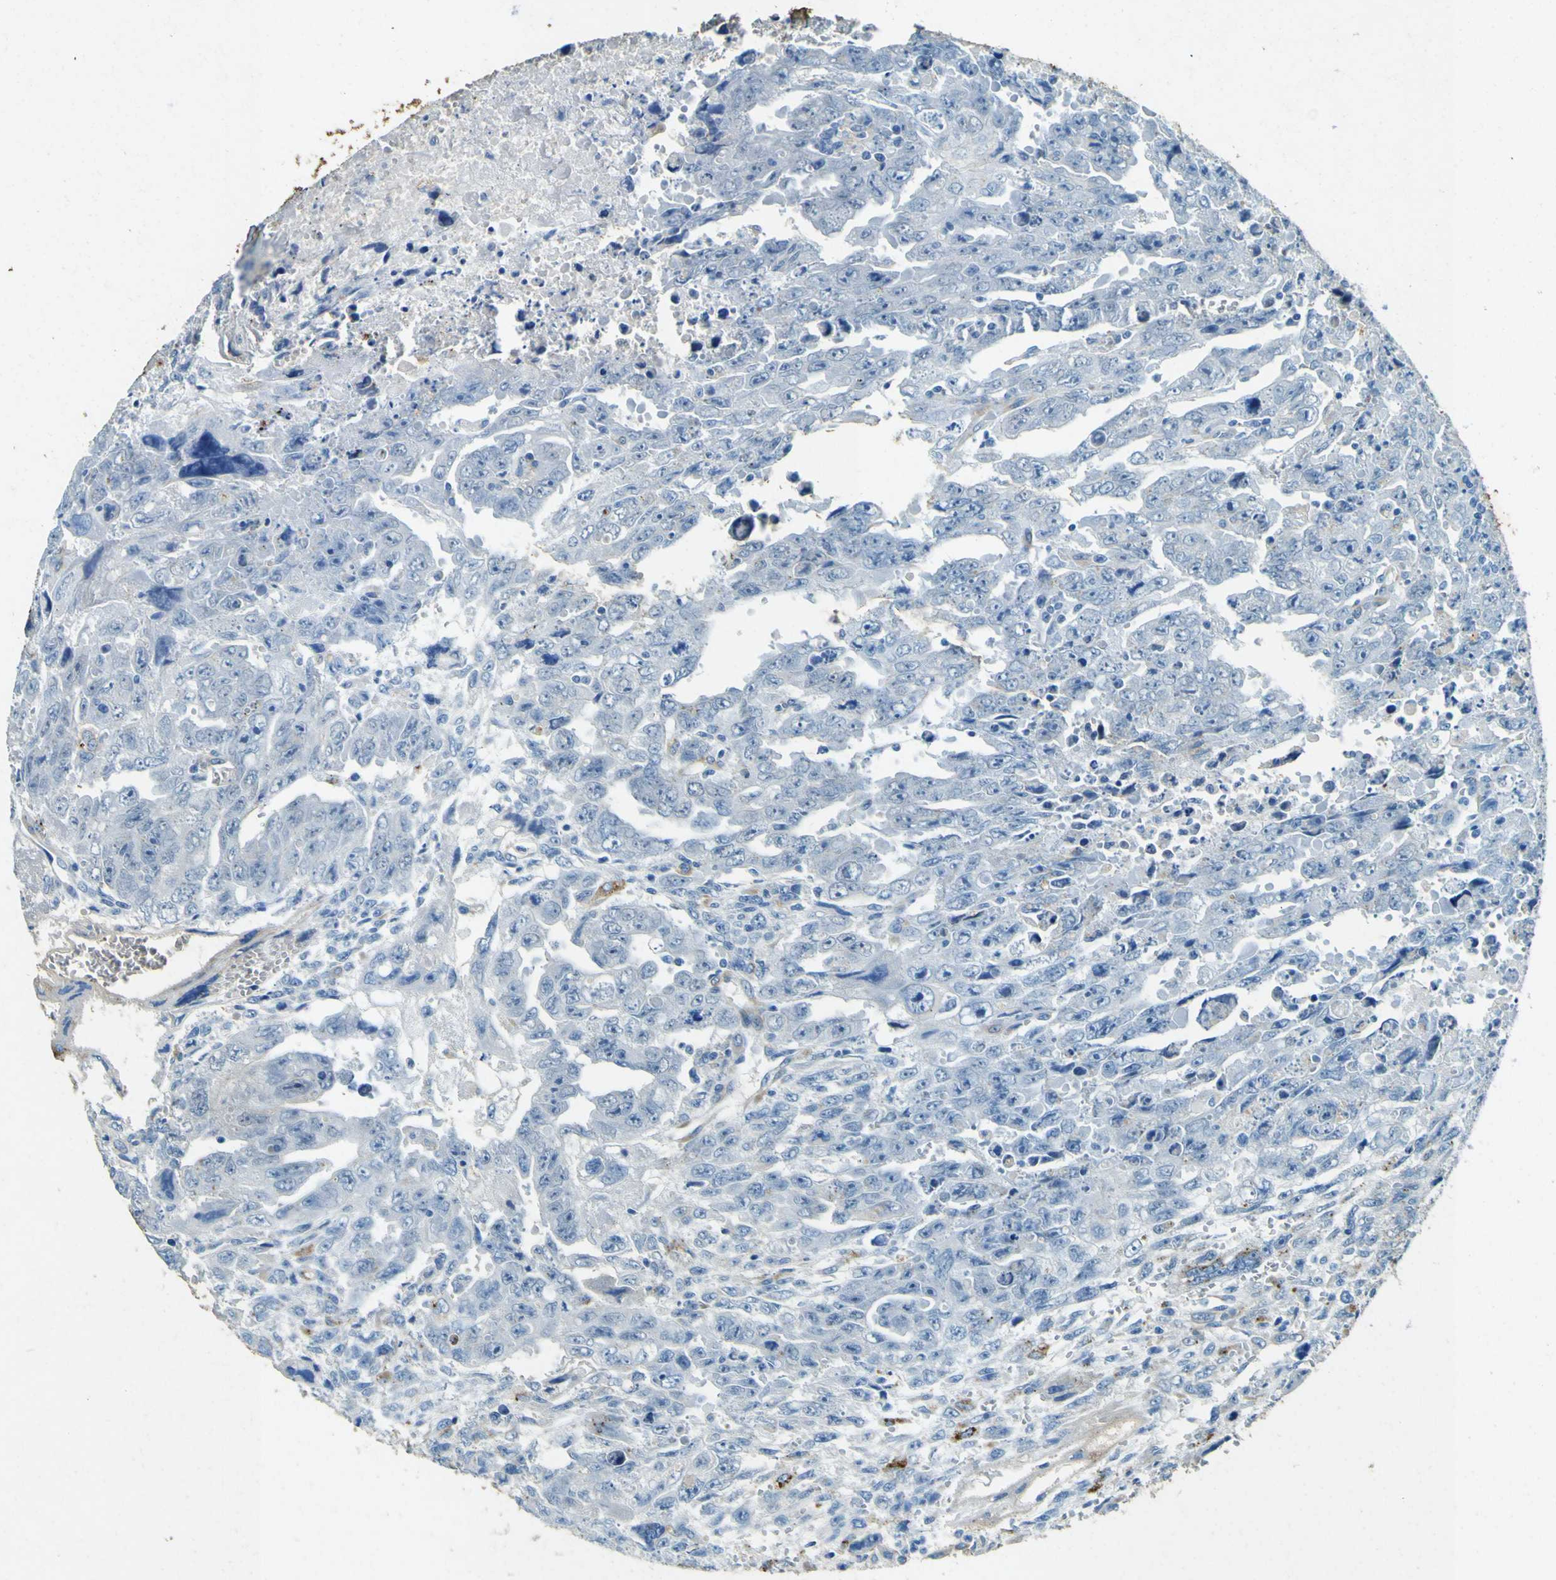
{"staining": {"intensity": "negative", "quantity": "none", "location": "none"}, "tissue": "testis cancer", "cell_type": "Tumor cells", "image_type": "cancer", "snomed": [{"axis": "morphology", "description": "Carcinoma, Embryonal, NOS"}, {"axis": "topography", "description": "Testis"}], "caption": "IHC image of neoplastic tissue: testis cancer (embryonal carcinoma) stained with DAB shows no significant protein expression in tumor cells. The staining is performed using DAB brown chromogen with nuclei counter-stained in using hematoxylin.", "gene": "PDE9A", "patient": {"sex": "male", "age": 28}}